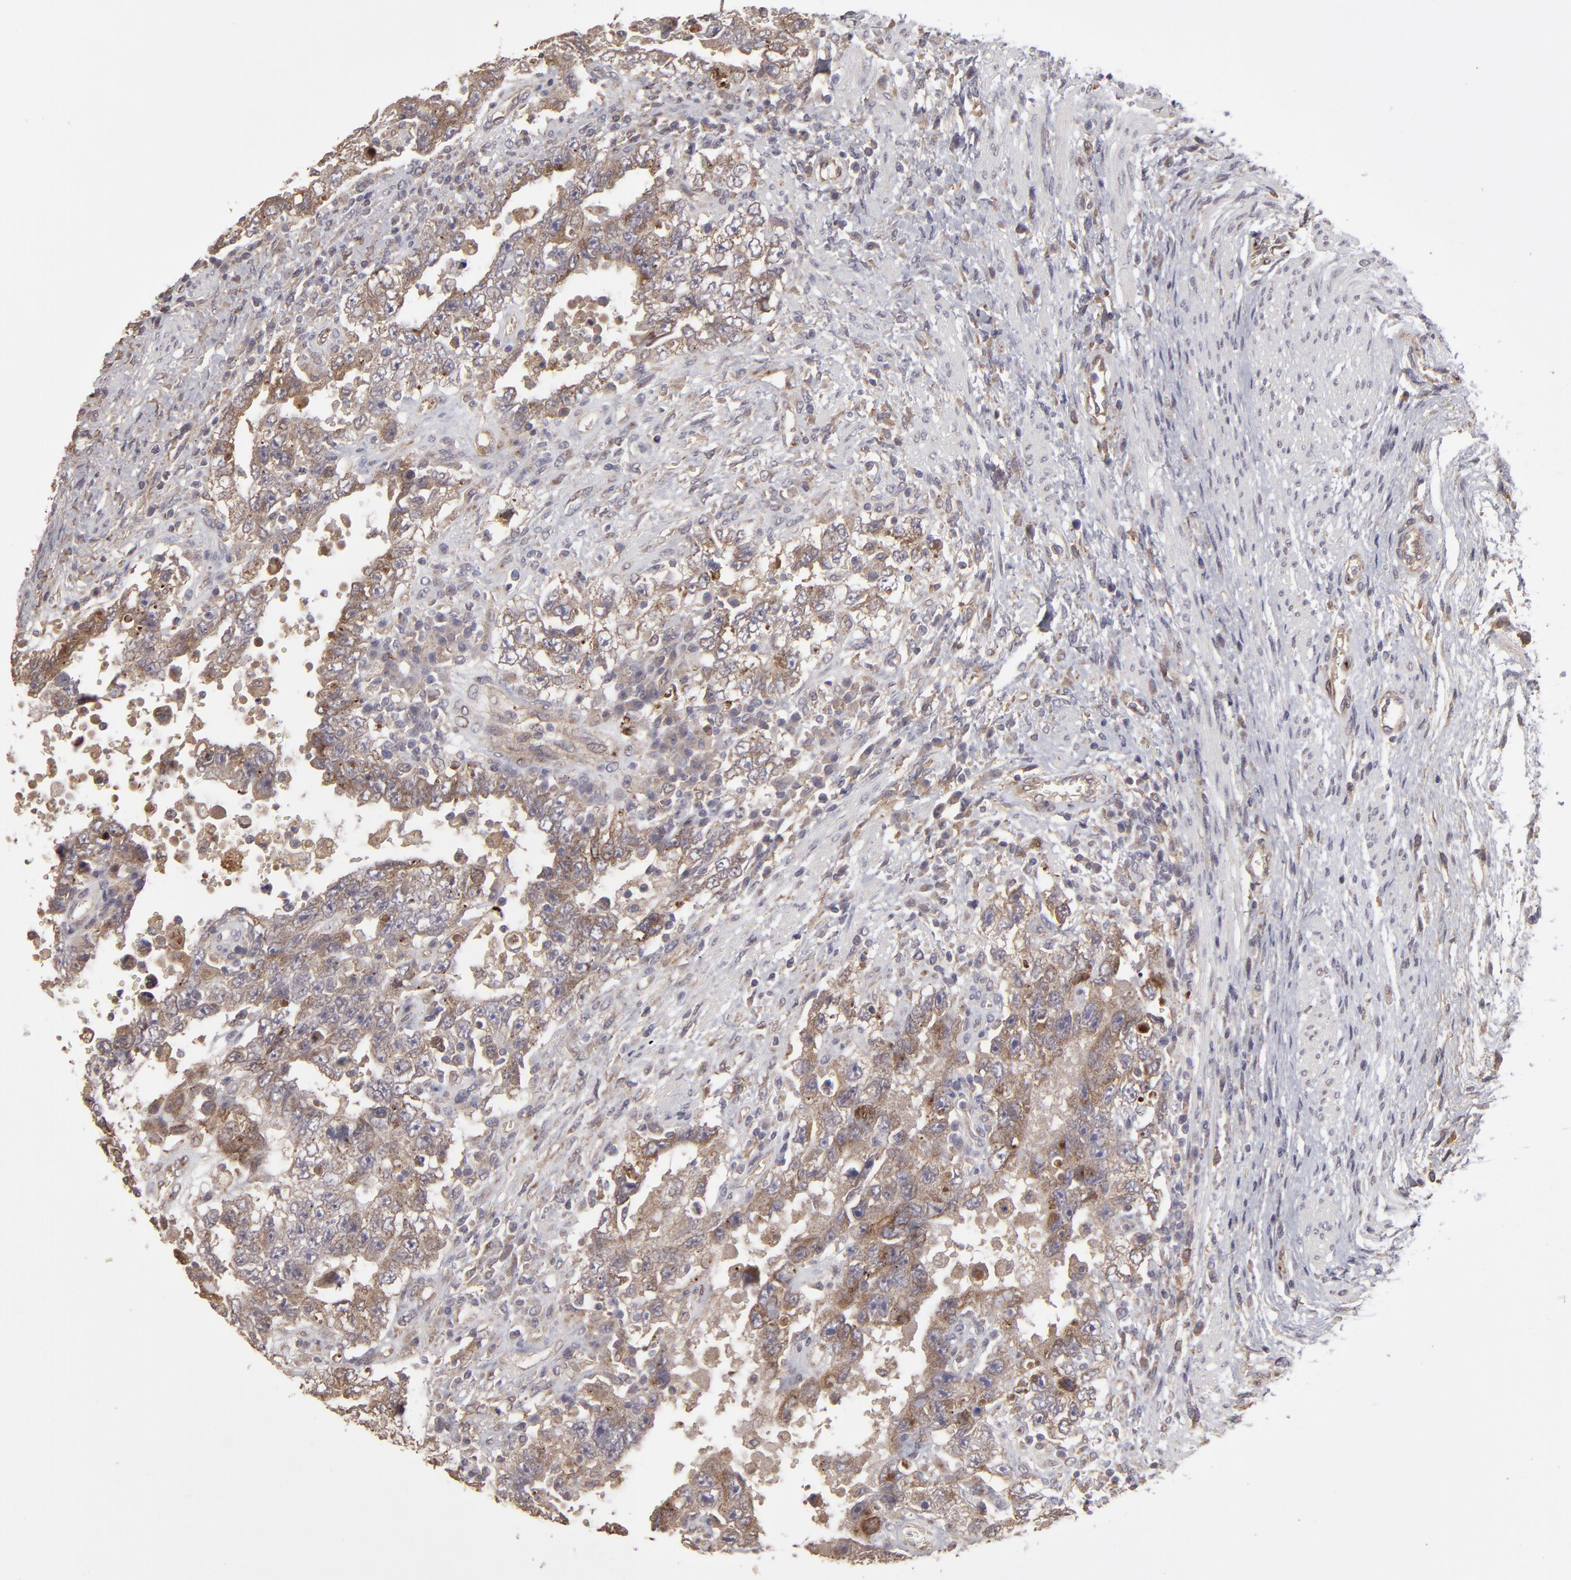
{"staining": {"intensity": "moderate", "quantity": "25%-75%", "location": "cytoplasmic/membranous"}, "tissue": "testis cancer", "cell_type": "Tumor cells", "image_type": "cancer", "snomed": [{"axis": "morphology", "description": "Carcinoma, Embryonal, NOS"}, {"axis": "topography", "description": "Testis"}], "caption": "A micrograph of human embryonal carcinoma (testis) stained for a protein exhibits moderate cytoplasmic/membranous brown staining in tumor cells.", "gene": "ITGB5", "patient": {"sex": "male", "age": 26}}